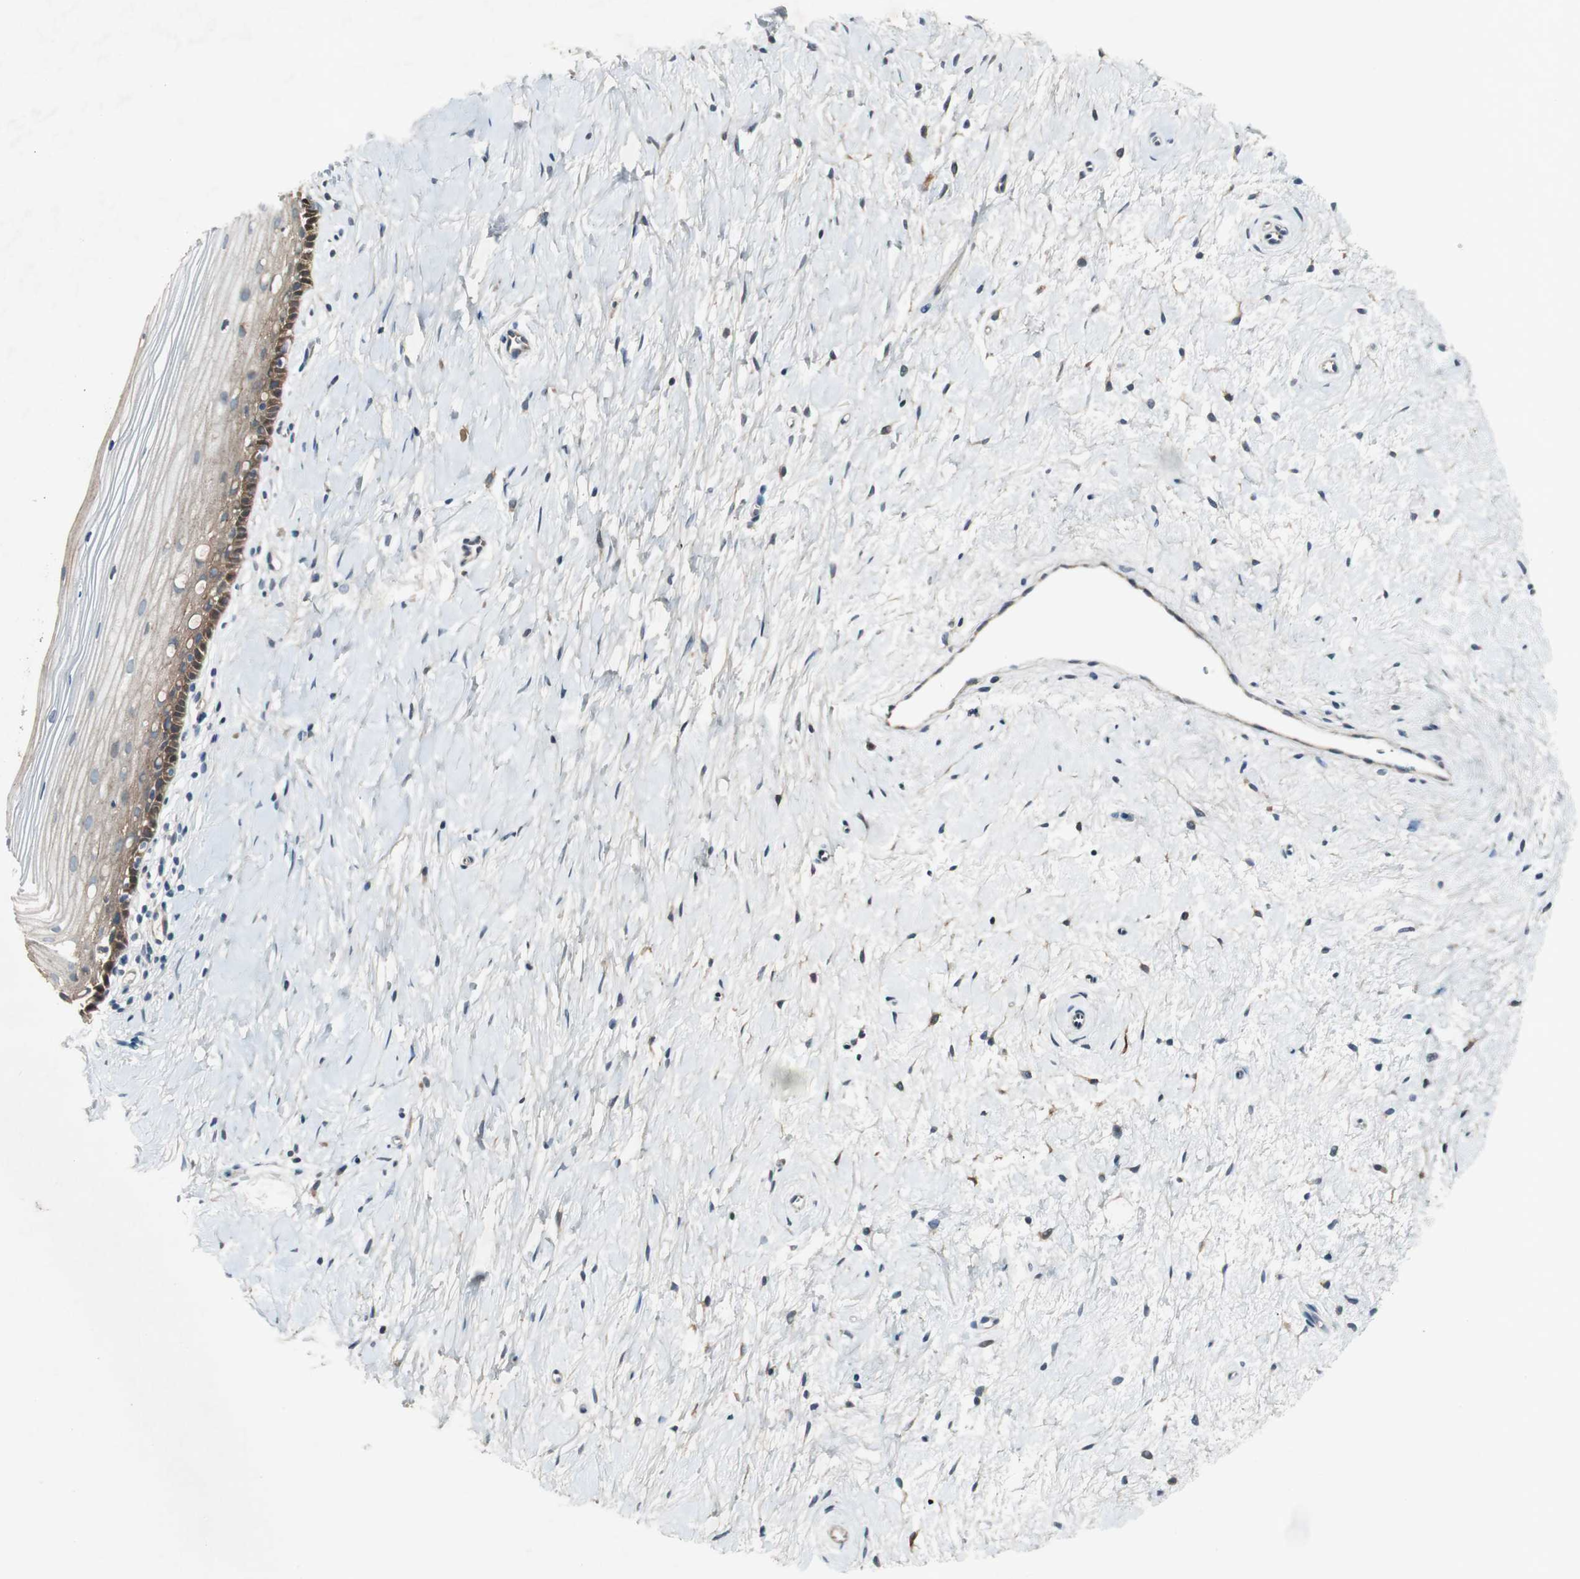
{"staining": {"intensity": "moderate", "quantity": ">75%", "location": "cytoplasmic/membranous"}, "tissue": "cervix", "cell_type": "Glandular cells", "image_type": "normal", "snomed": [{"axis": "morphology", "description": "Normal tissue, NOS"}, {"axis": "topography", "description": "Cervix"}], "caption": "Moderate cytoplasmic/membranous positivity for a protein is seen in about >75% of glandular cells of normal cervix using IHC.", "gene": "PRRG4", "patient": {"sex": "female", "age": 39}}